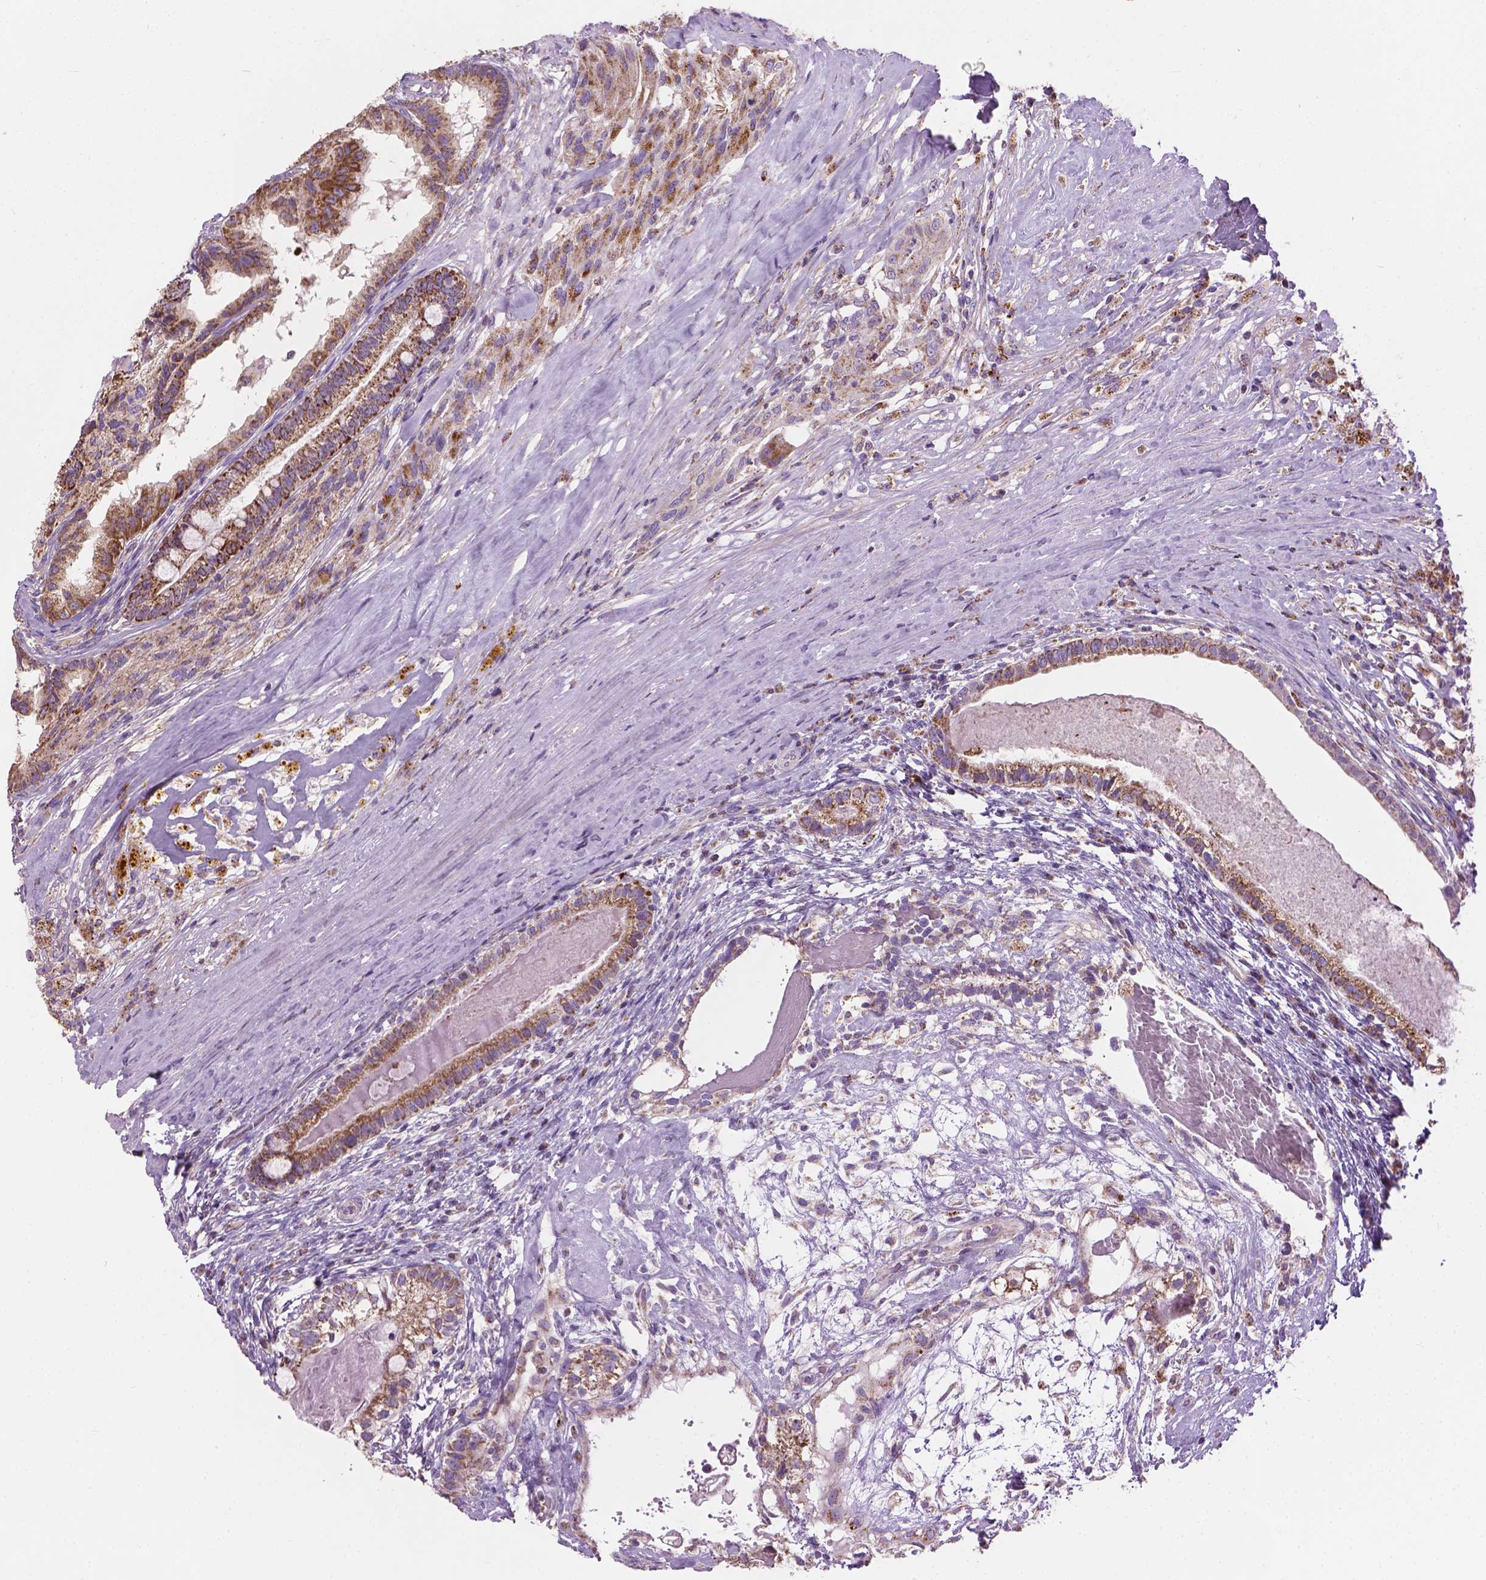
{"staining": {"intensity": "moderate", "quantity": ">75%", "location": "cytoplasmic/membranous"}, "tissue": "testis cancer", "cell_type": "Tumor cells", "image_type": "cancer", "snomed": [{"axis": "morphology", "description": "Seminoma, NOS"}, {"axis": "morphology", "description": "Carcinoma, Embryonal, NOS"}, {"axis": "topography", "description": "Testis"}], "caption": "Protein staining of testis seminoma tissue shows moderate cytoplasmic/membranous staining in approximately >75% of tumor cells.", "gene": "VDAC1", "patient": {"sex": "male", "age": 41}}